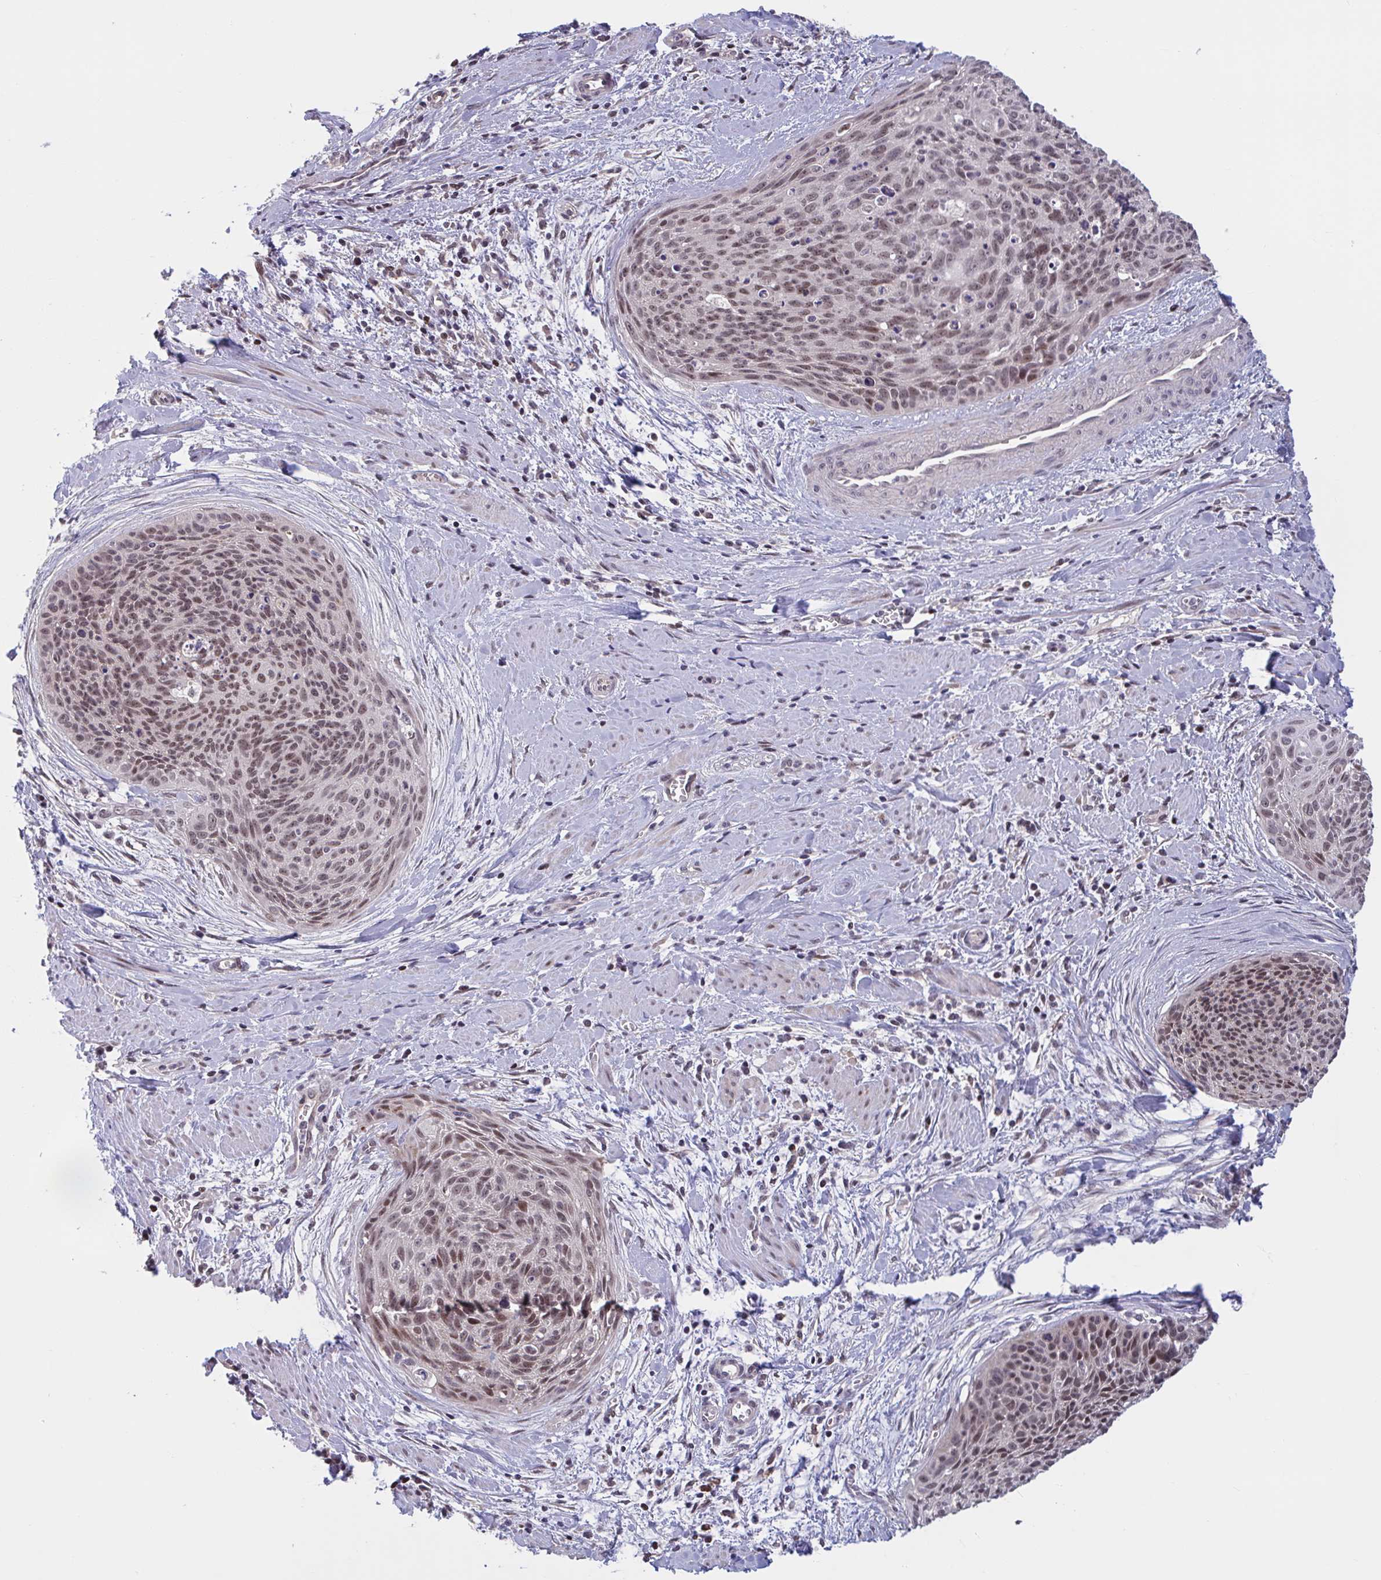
{"staining": {"intensity": "moderate", "quantity": ">75%", "location": "nuclear"}, "tissue": "cervical cancer", "cell_type": "Tumor cells", "image_type": "cancer", "snomed": [{"axis": "morphology", "description": "Squamous cell carcinoma, NOS"}, {"axis": "topography", "description": "Cervix"}], "caption": "Squamous cell carcinoma (cervical) stained with a brown dye displays moderate nuclear positive positivity in approximately >75% of tumor cells.", "gene": "ZNF414", "patient": {"sex": "female", "age": 55}}